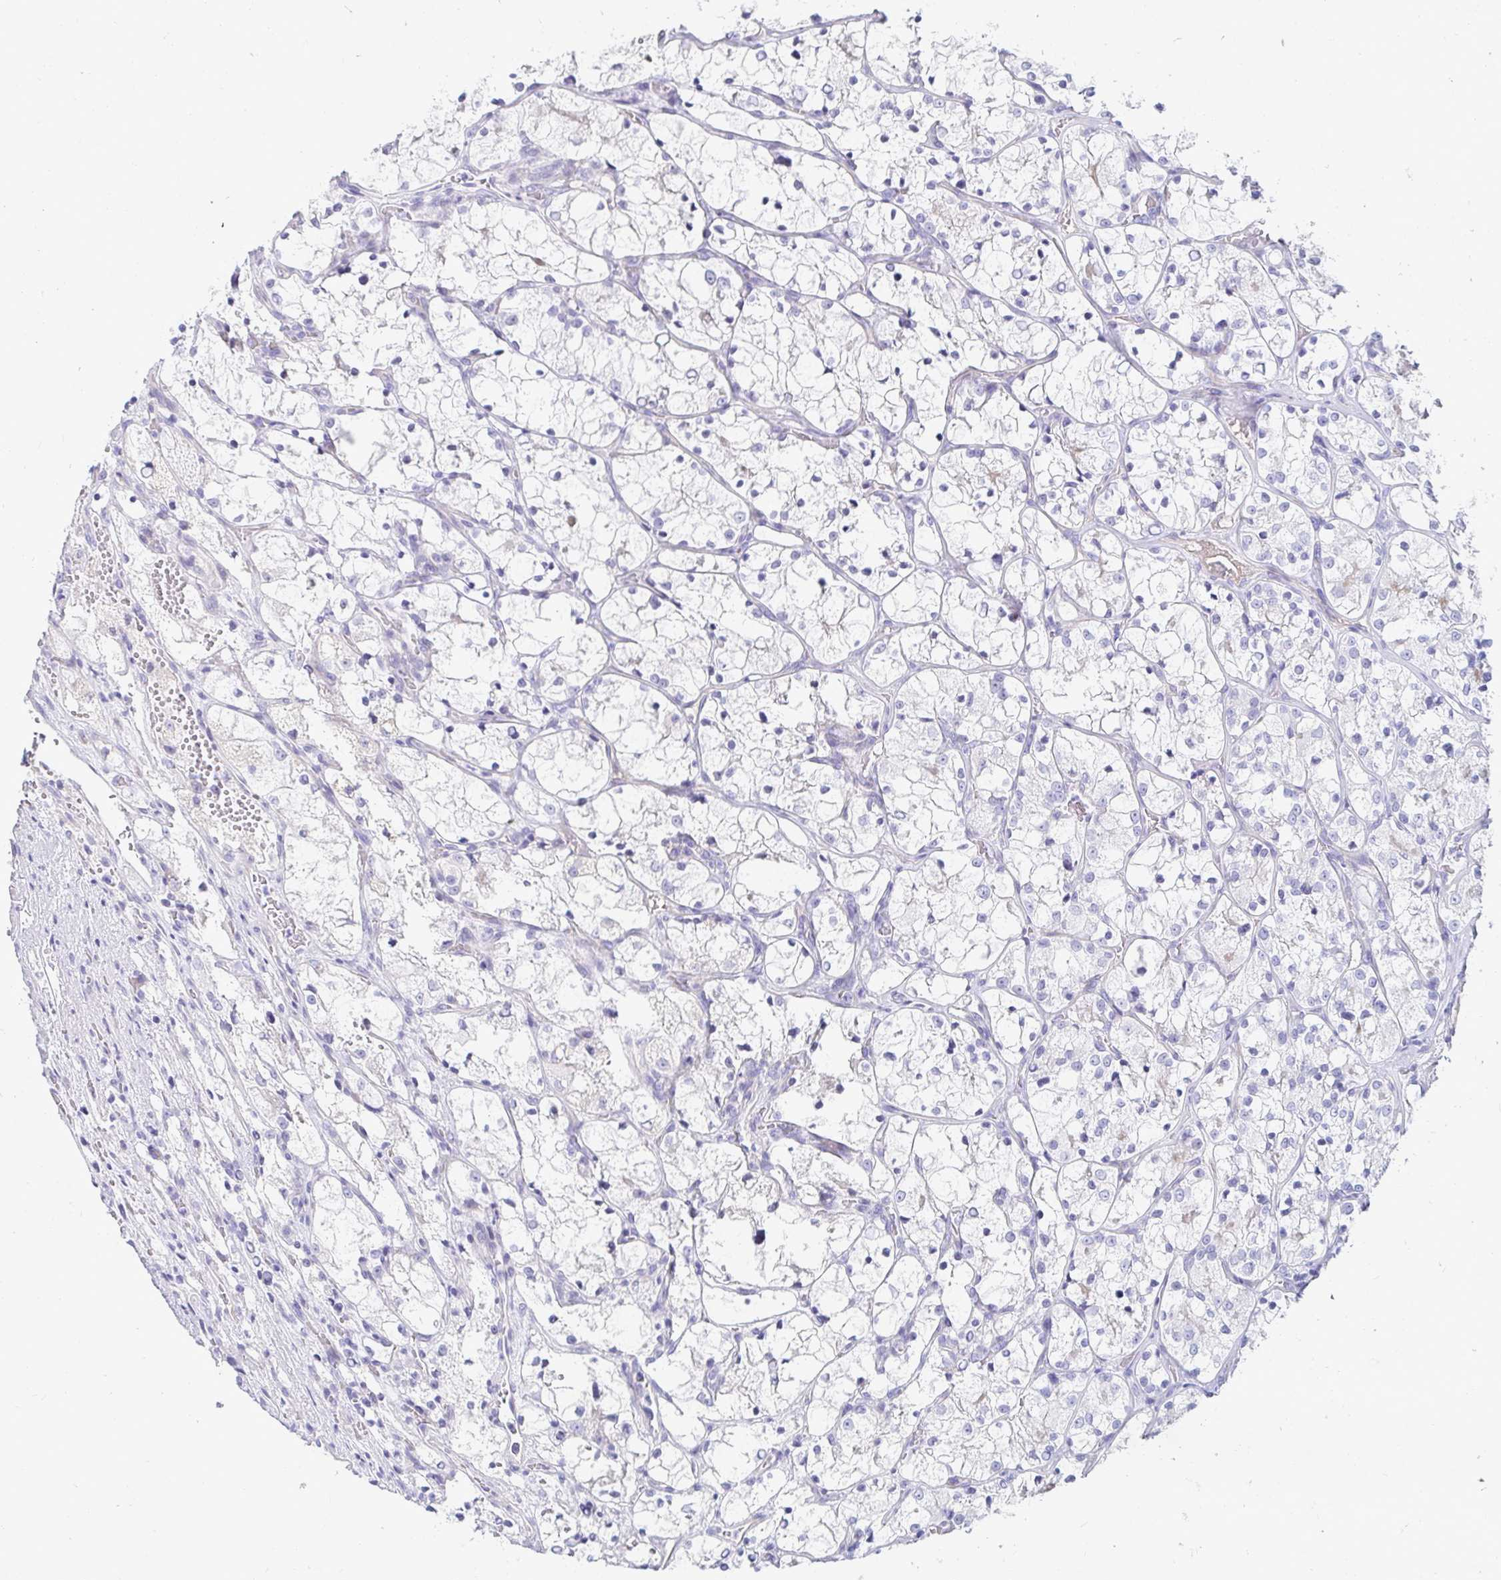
{"staining": {"intensity": "negative", "quantity": "none", "location": "none"}, "tissue": "renal cancer", "cell_type": "Tumor cells", "image_type": "cancer", "snomed": [{"axis": "morphology", "description": "Adenocarcinoma, NOS"}, {"axis": "topography", "description": "Kidney"}], "caption": "Tumor cells are negative for brown protein staining in renal cancer.", "gene": "C4orf17", "patient": {"sex": "female", "age": 69}}